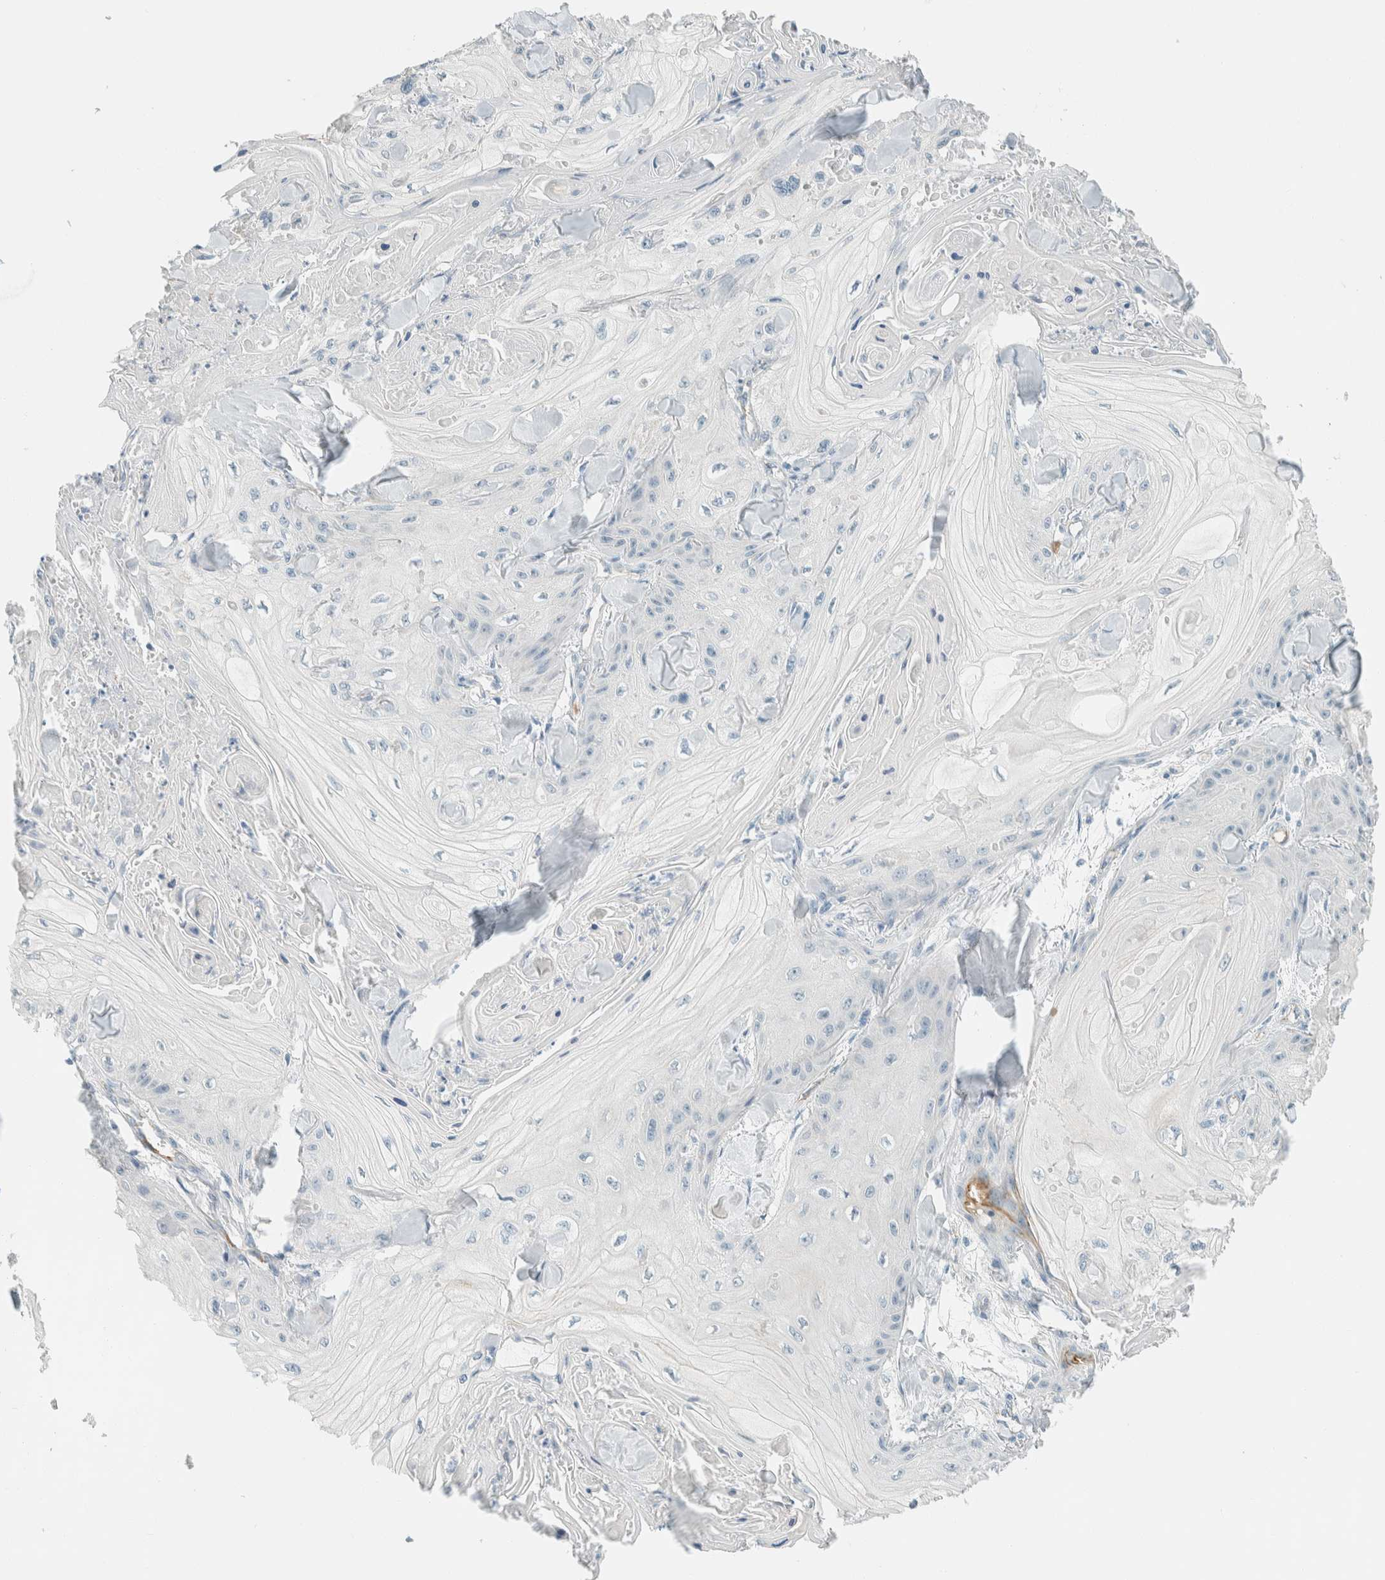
{"staining": {"intensity": "negative", "quantity": "none", "location": "none"}, "tissue": "skin cancer", "cell_type": "Tumor cells", "image_type": "cancer", "snomed": [{"axis": "morphology", "description": "Squamous cell carcinoma, NOS"}, {"axis": "topography", "description": "Skin"}], "caption": "Skin cancer (squamous cell carcinoma) was stained to show a protein in brown. There is no significant positivity in tumor cells.", "gene": "SLFN12", "patient": {"sex": "male", "age": 74}}